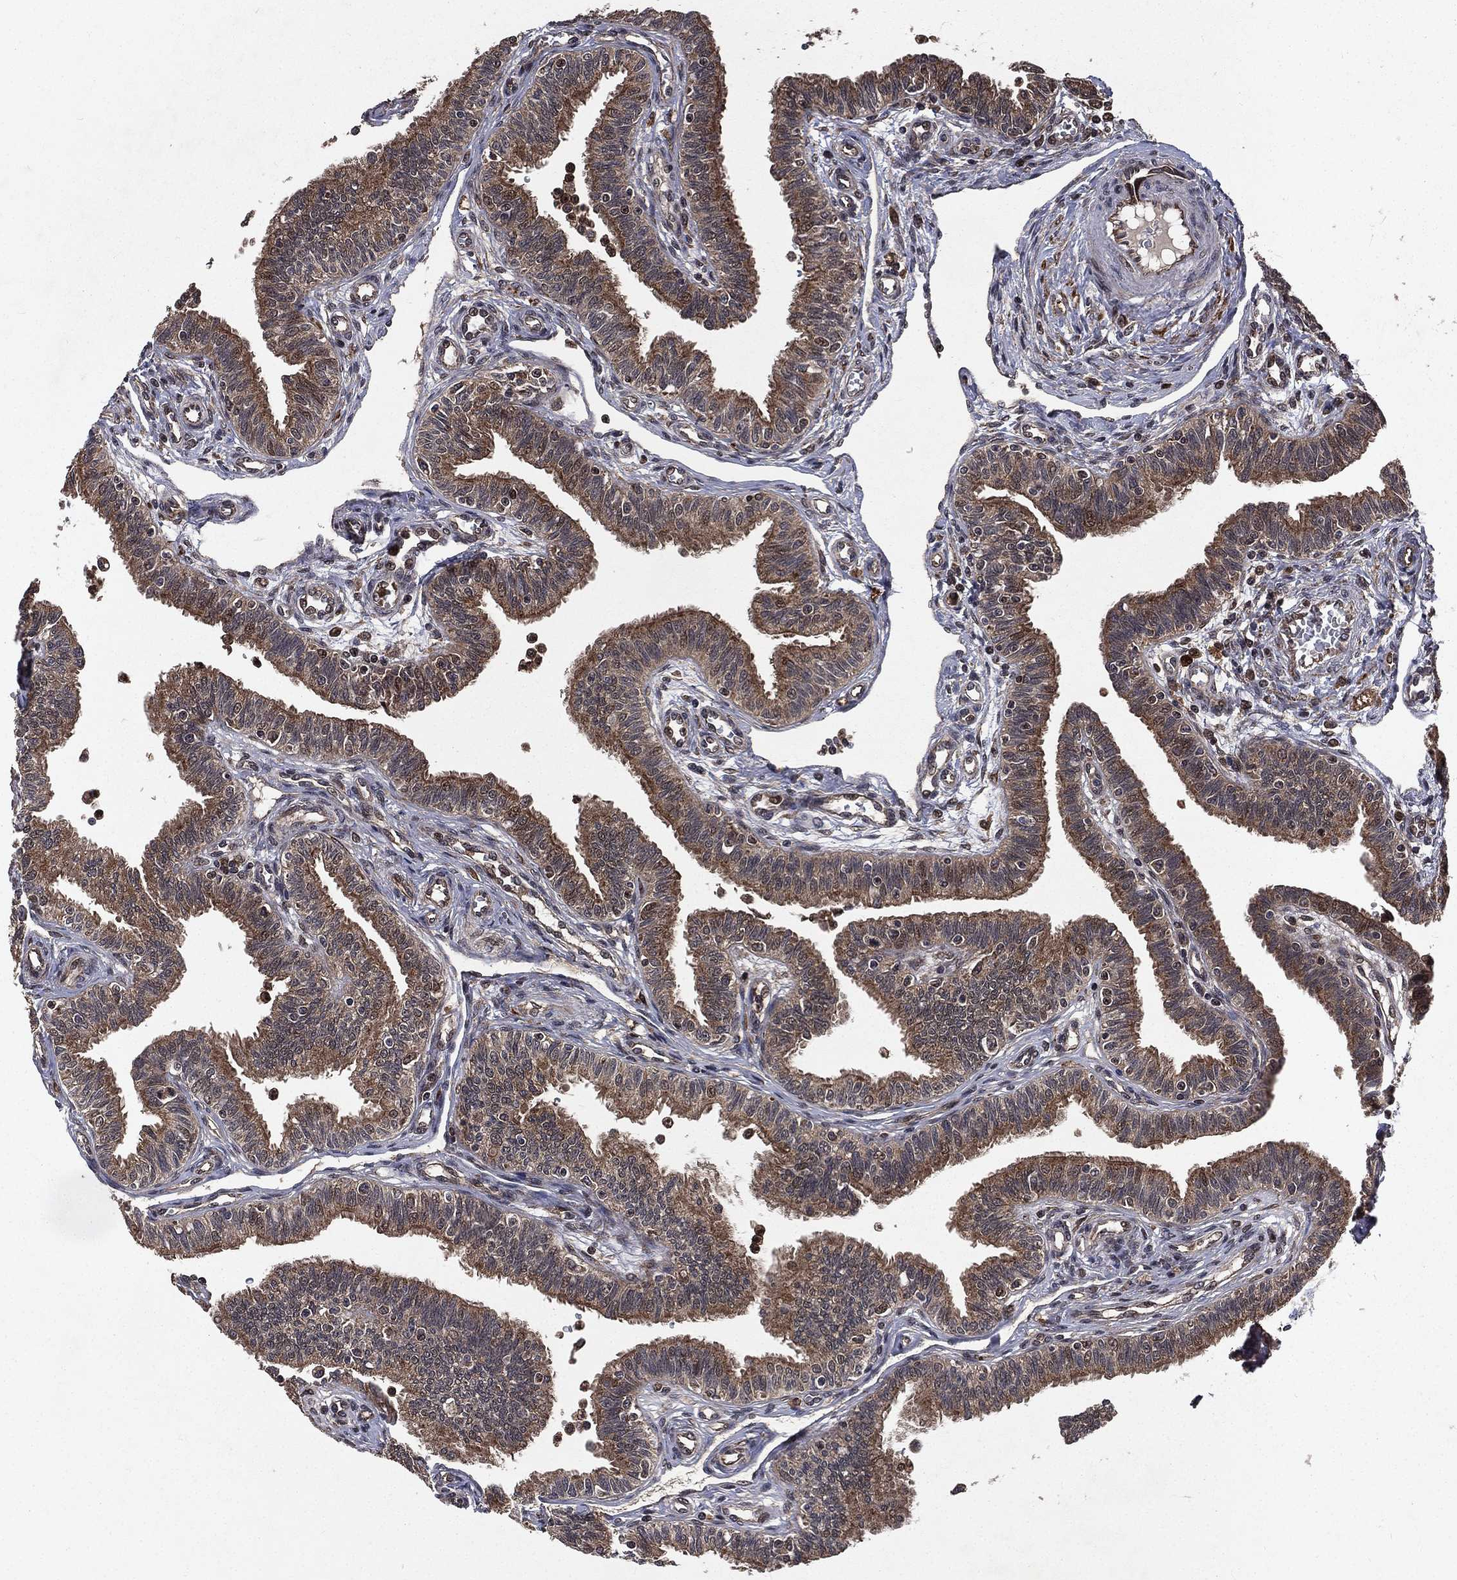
{"staining": {"intensity": "moderate", "quantity": "25%-75%", "location": "cytoplasmic/membranous"}, "tissue": "fallopian tube", "cell_type": "Glandular cells", "image_type": "normal", "snomed": [{"axis": "morphology", "description": "Normal tissue, NOS"}, {"axis": "topography", "description": "Fallopian tube"}], "caption": "Protein expression analysis of benign human fallopian tube reveals moderate cytoplasmic/membranous staining in approximately 25%-75% of glandular cells. (Brightfield microscopy of DAB IHC at high magnification).", "gene": "LENG8", "patient": {"sex": "female", "age": 36}}